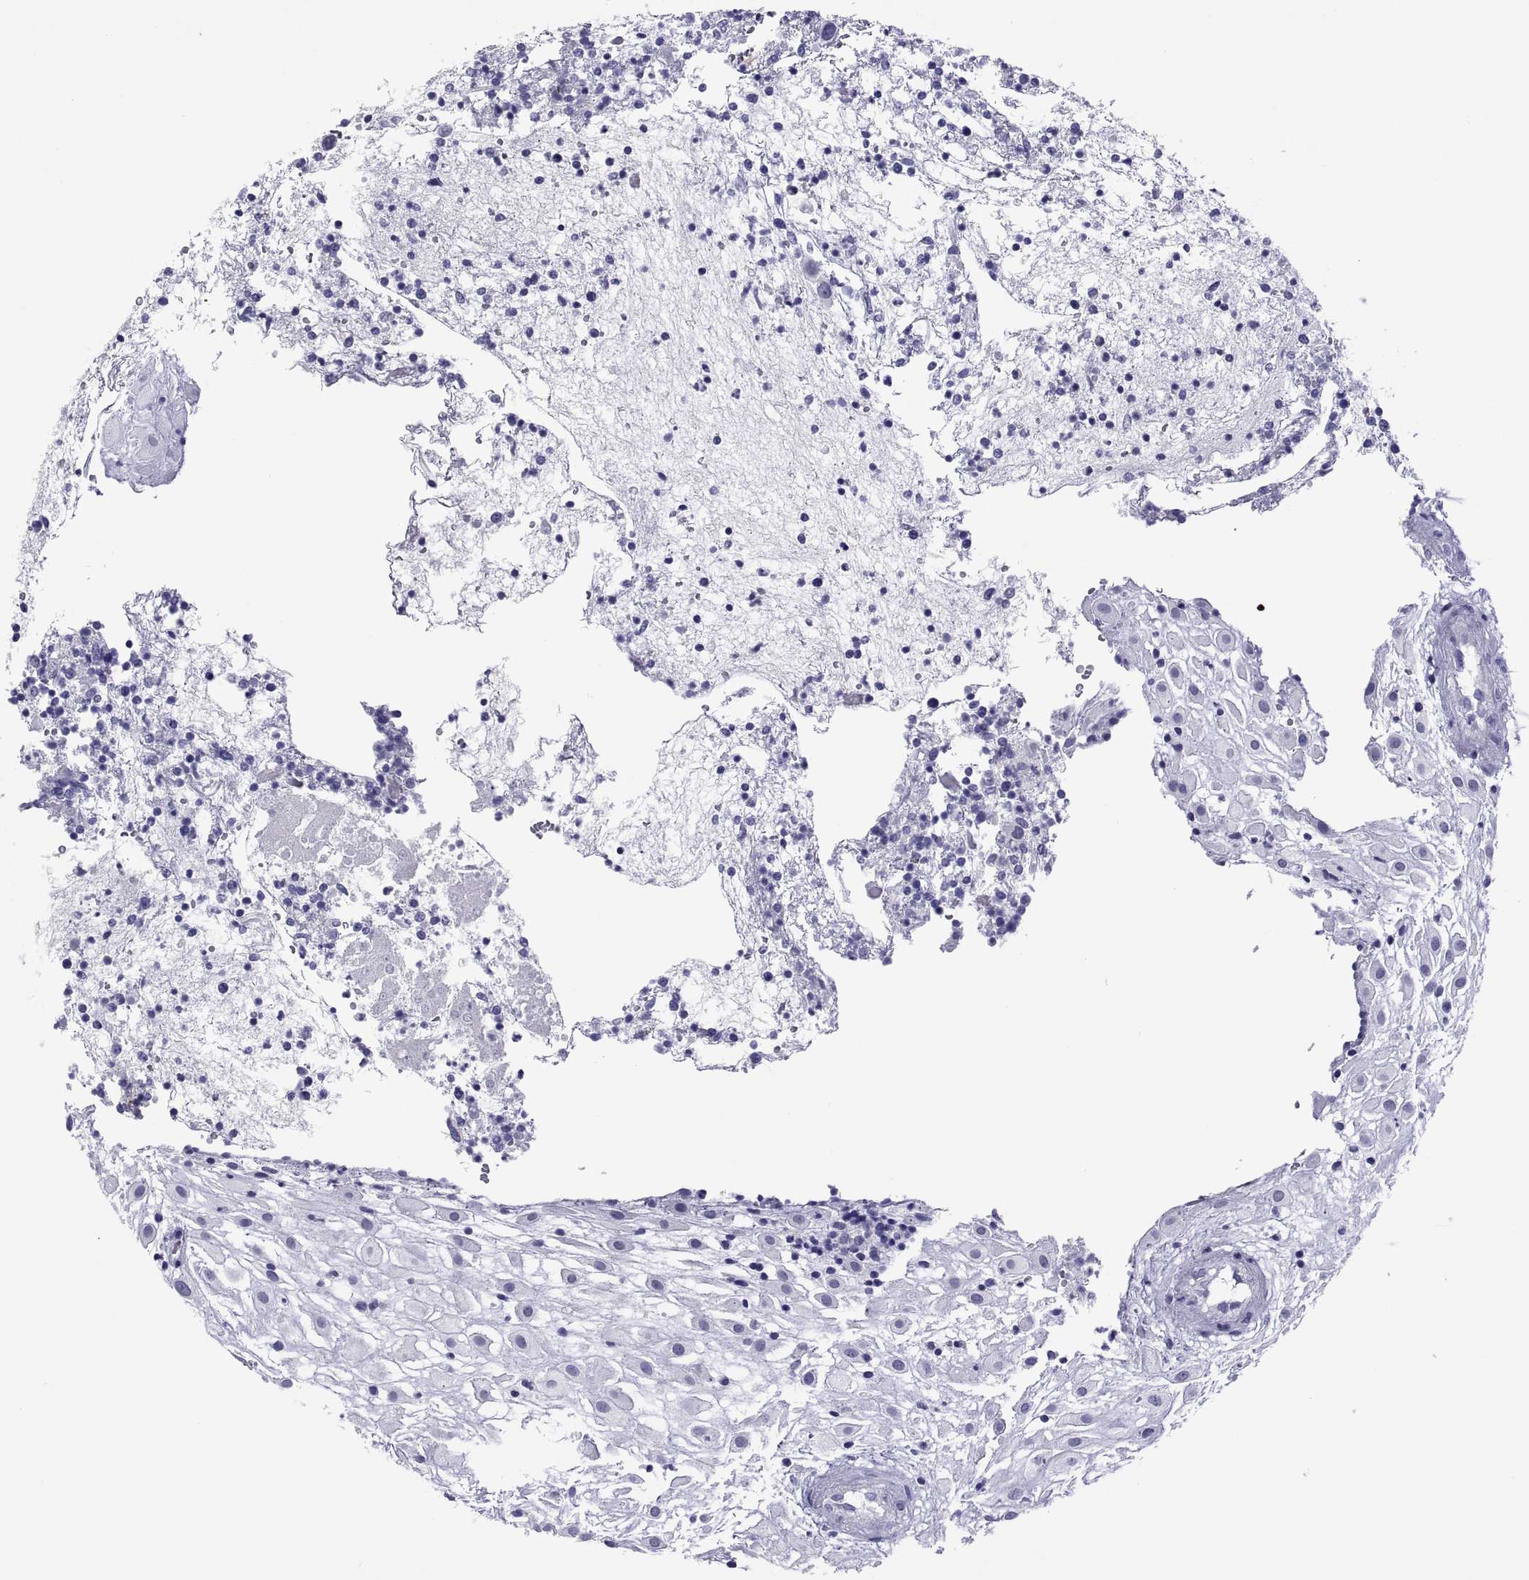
{"staining": {"intensity": "negative", "quantity": "none", "location": "none"}, "tissue": "placenta", "cell_type": "Decidual cells", "image_type": "normal", "snomed": [{"axis": "morphology", "description": "Normal tissue, NOS"}, {"axis": "topography", "description": "Placenta"}], "caption": "Immunohistochemical staining of unremarkable placenta displays no significant staining in decidual cells.", "gene": "QRICH2", "patient": {"sex": "female", "age": 24}}